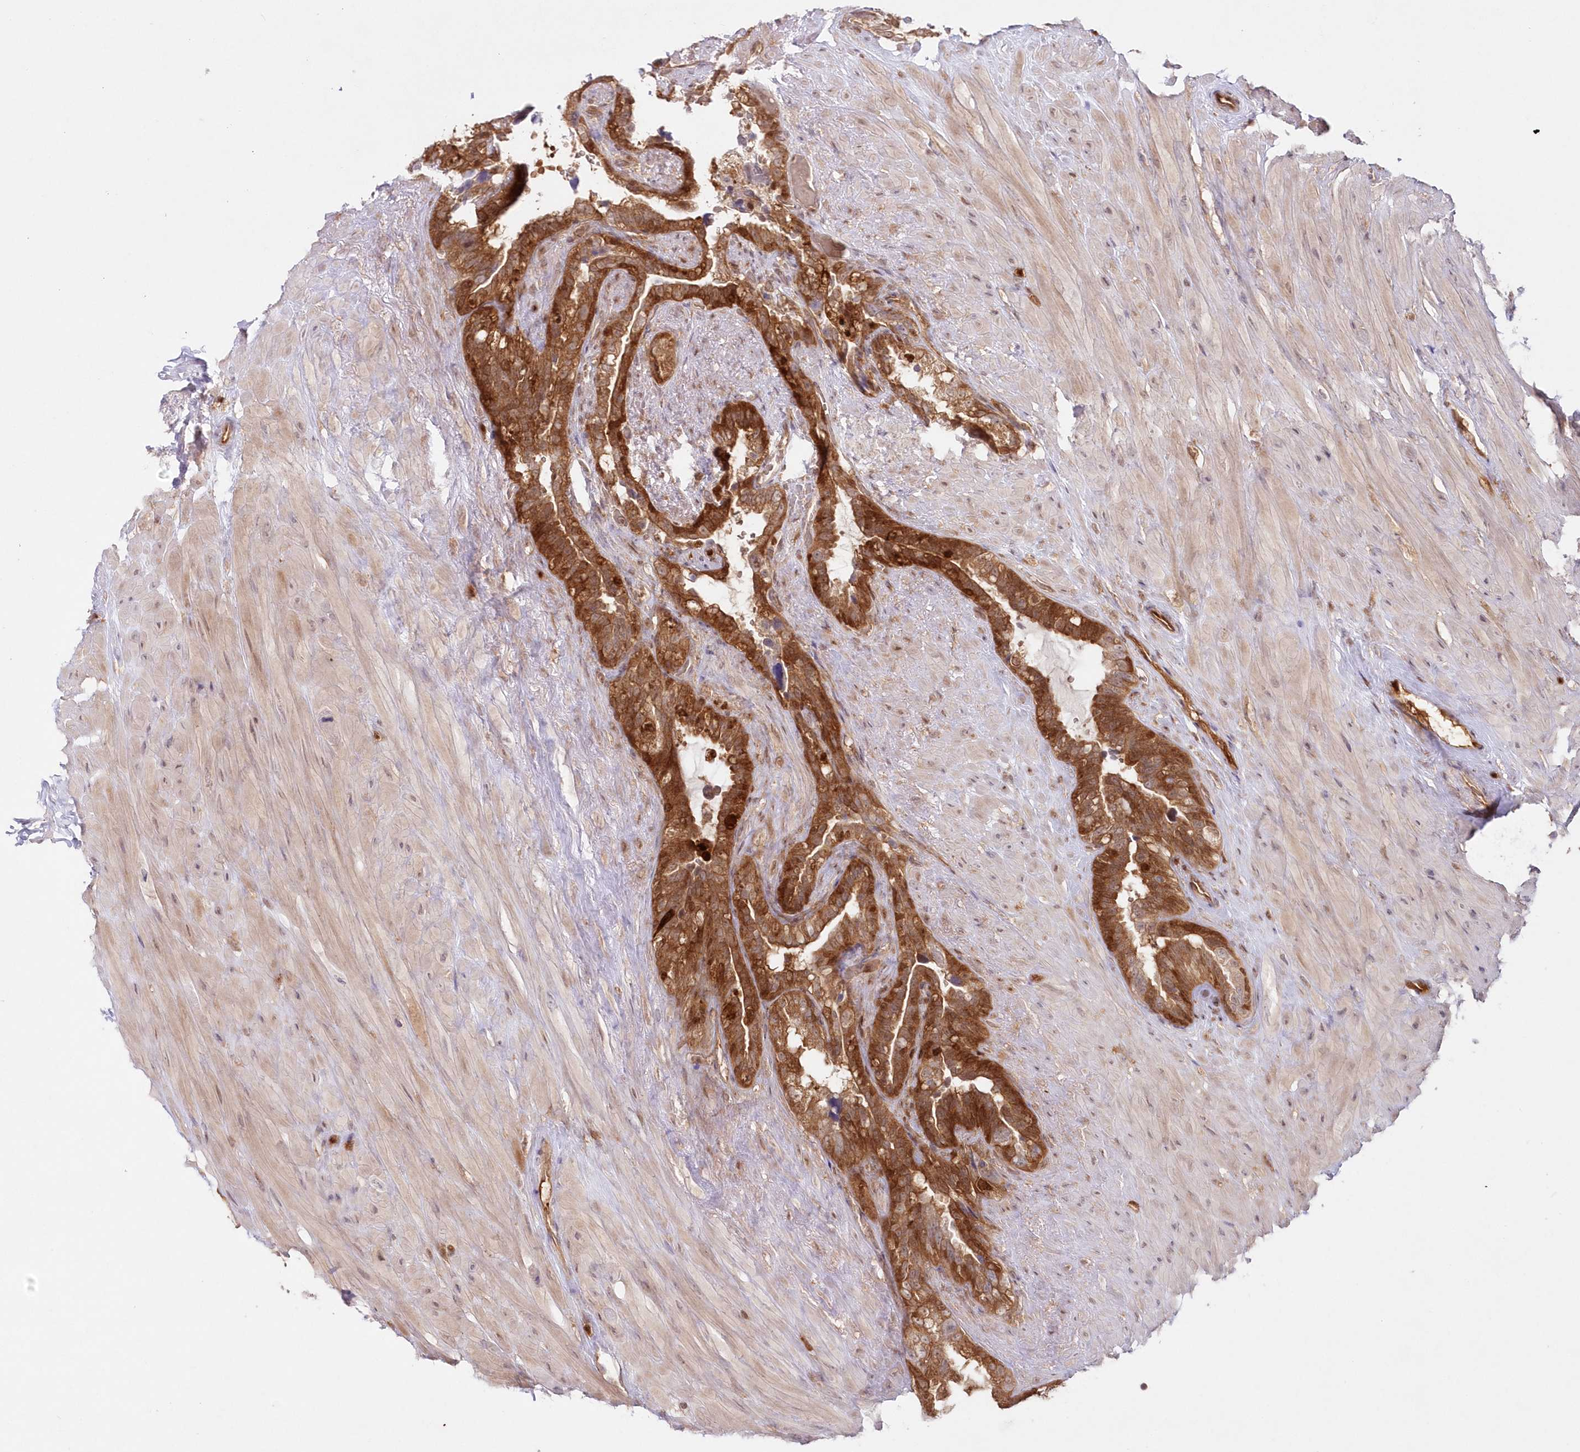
{"staining": {"intensity": "strong", "quantity": "25%-75%", "location": "cytoplasmic/membranous"}, "tissue": "seminal vesicle", "cell_type": "Glandular cells", "image_type": "normal", "snomed": [{"axis": "morphology", "description": "Normal tissue, NOS"}, {"axis": "topography", "description": "Seminal veicle"}], "caption": "Immunohistochemical staining of normal human seminal vesicle reveals 25%-75% levels of strong cytoplasmic/membranous protein staining in about 25%-75% of glandular cells.", "gene": "GBE1", "patient": {"sex": "male", "age": 80}}